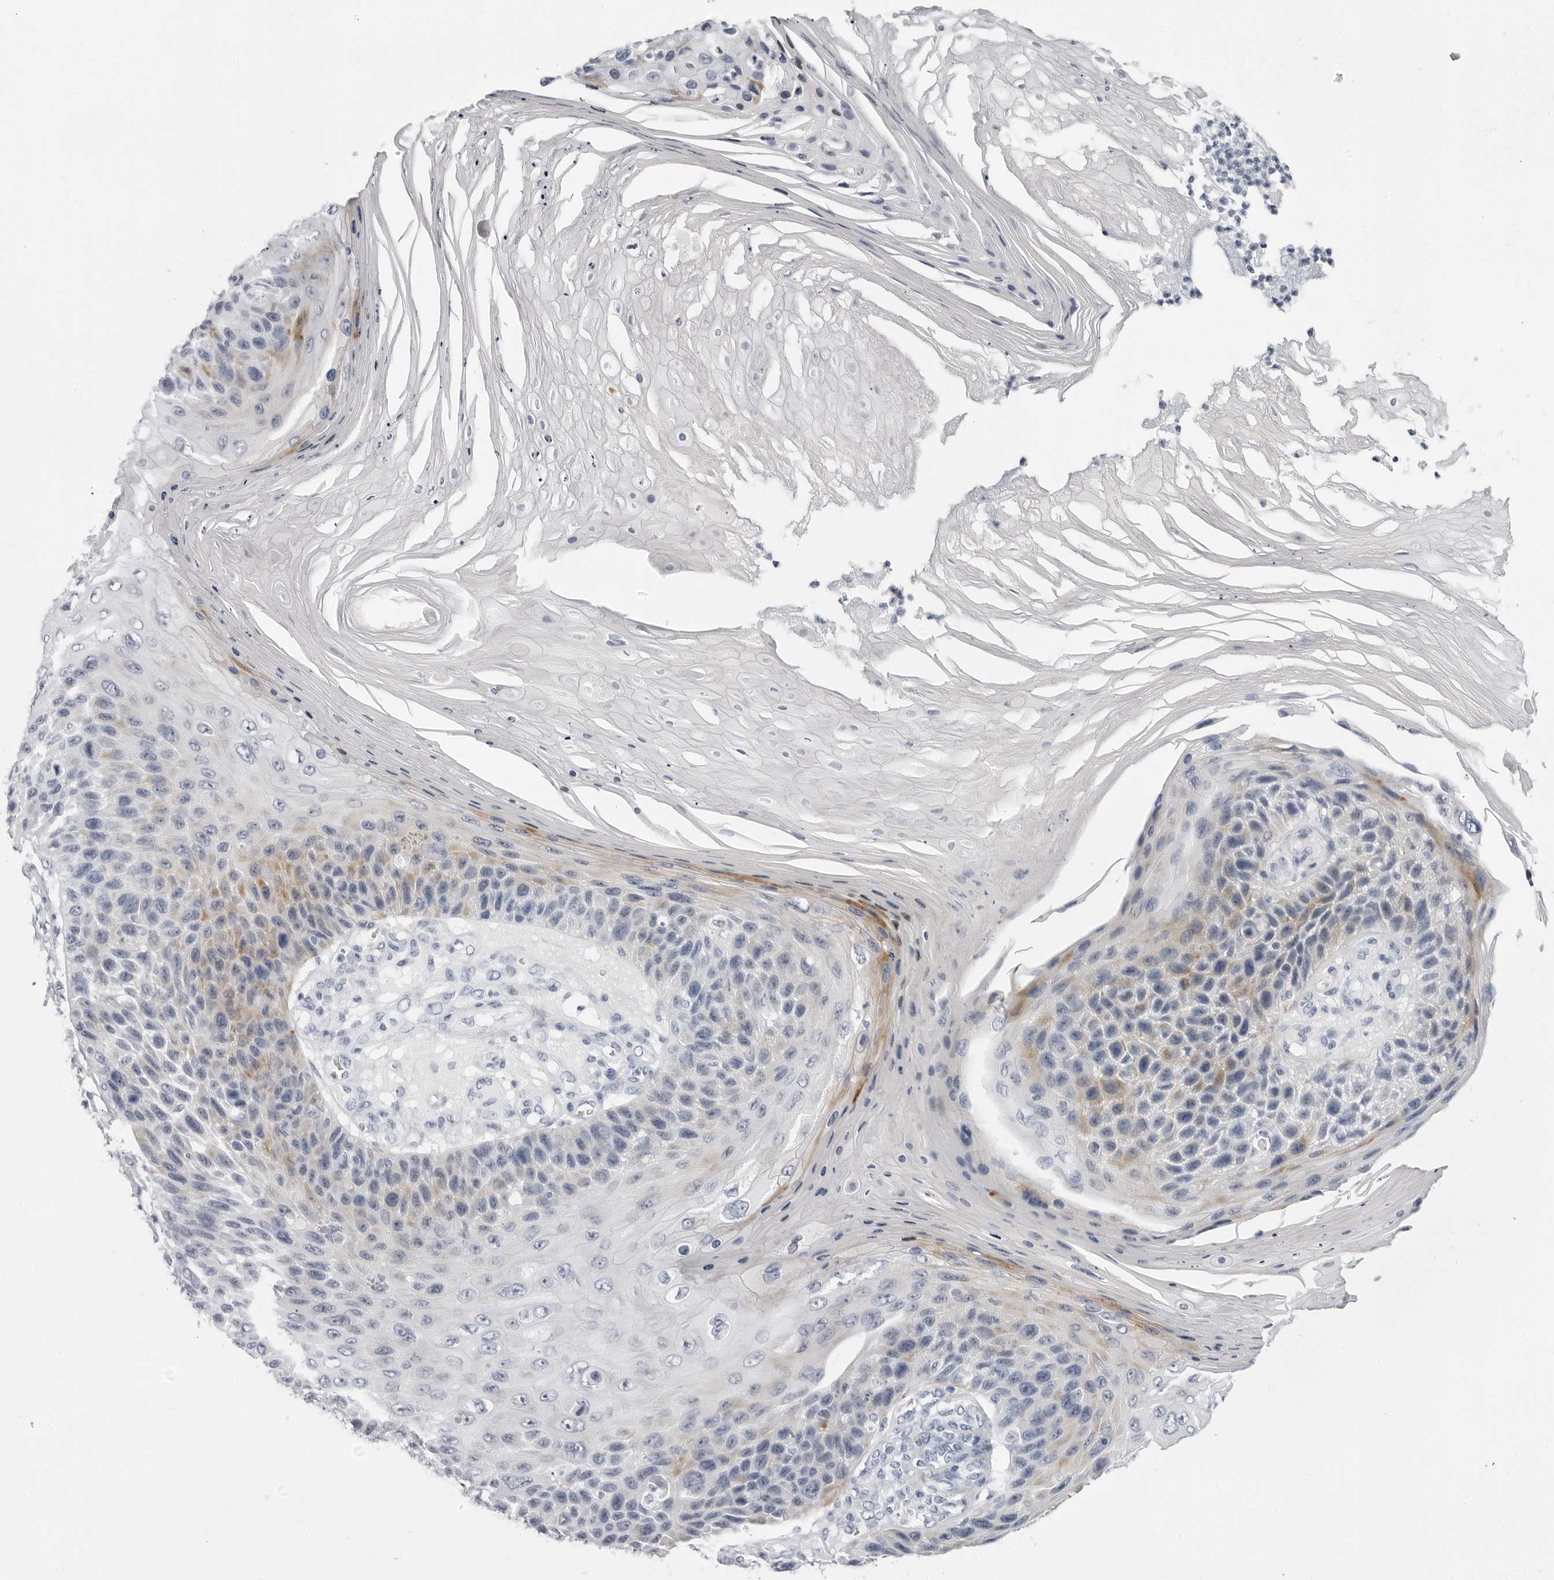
{"staining": {"intensity": "moderate", "quantity": "<25%", "location": "cytoplasmic/membranous"}, "tissue": "skin cancer", "cell_type": "Tumor cells", "image_type": "cancer", "snomed": [{"axis": "morphology", "description": "Squamous cell carcinoma, NOS"}, {"axis": "topography", "description": "Skin"}], "caption": "Immunohistochemical staining of skin squamous cell carcinoma demonstrates low levels of moderate cytoplasmic/membranous expression in approximately <25% of tumor cells.", "gene": "ERICH3", "patient": {"sex": "female", "age": 88}}